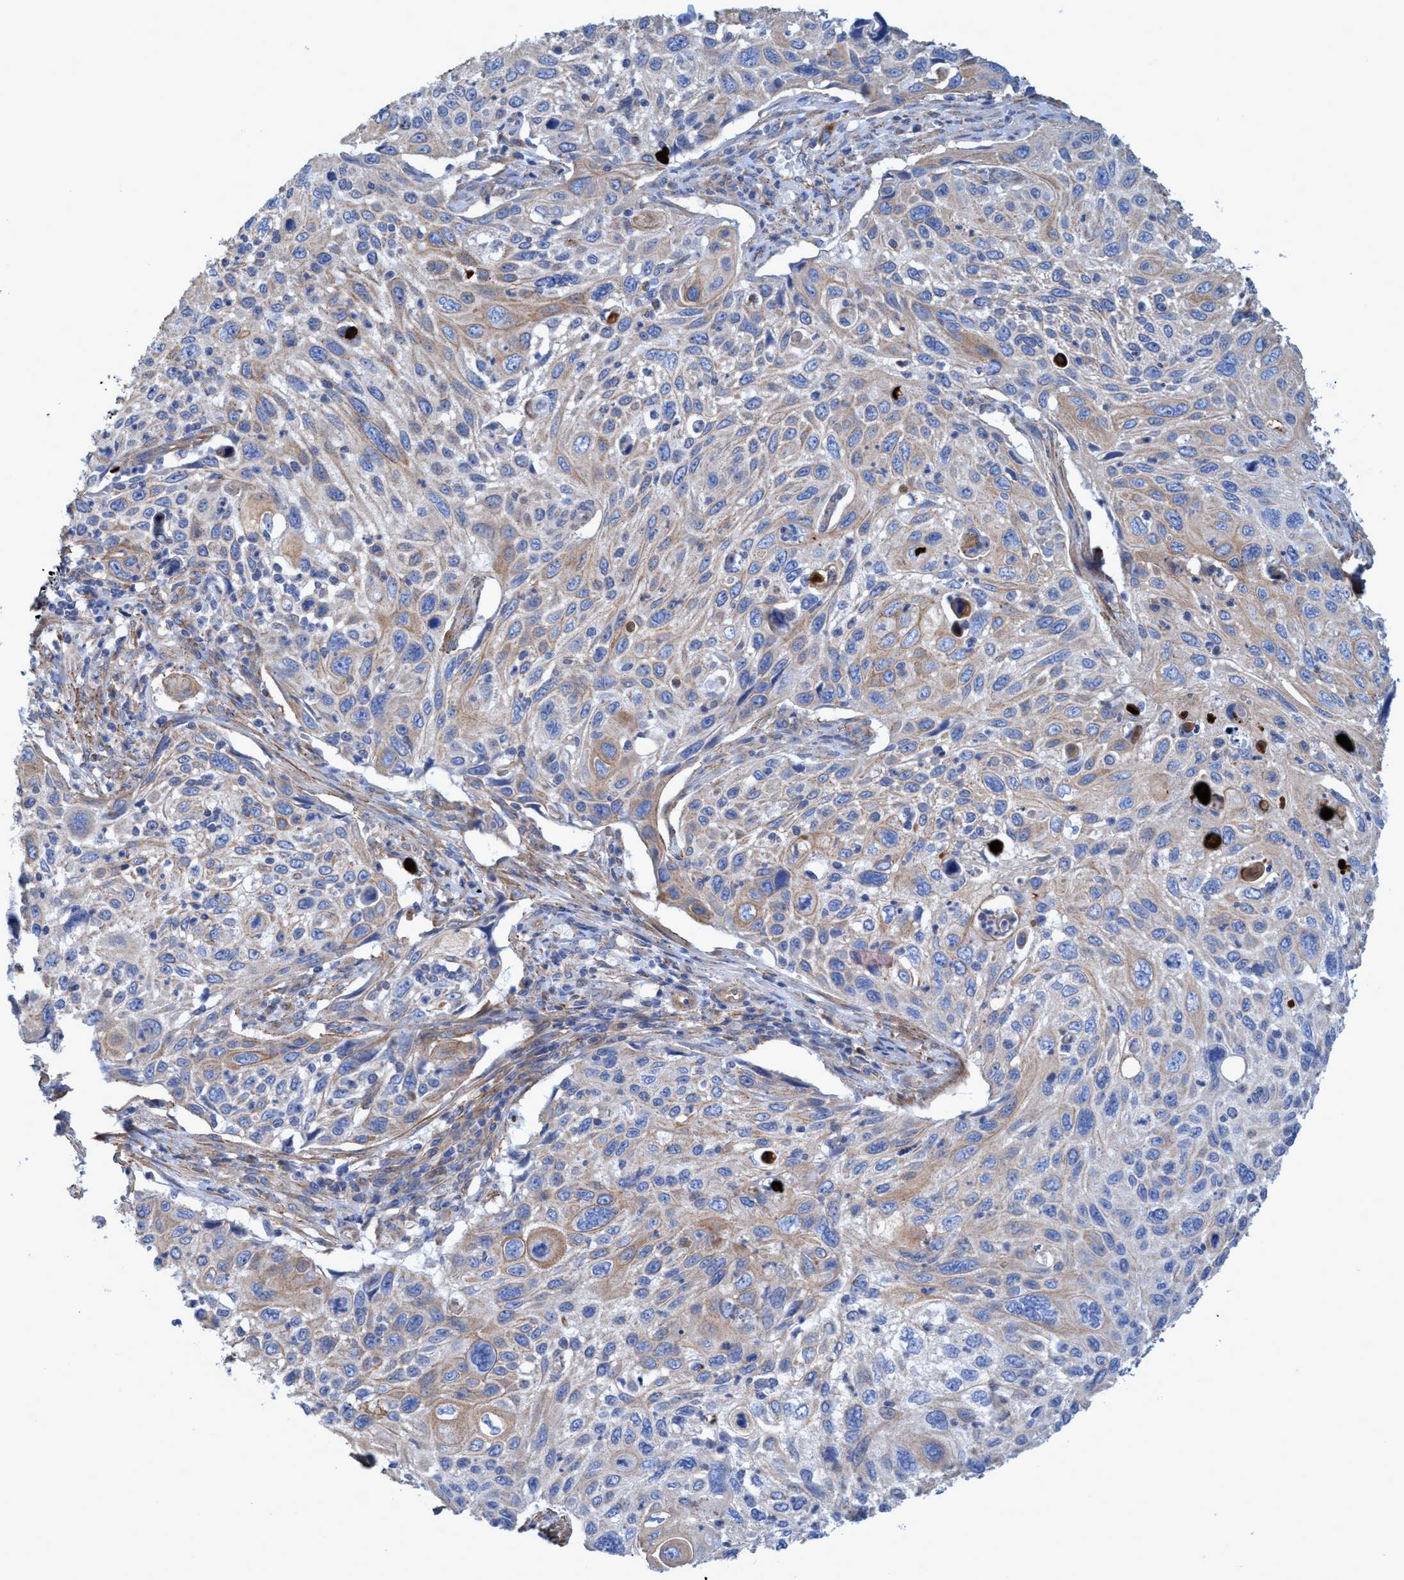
{"staining": {"intensity": "weak", "quantity": ">75%", "location": "cytoplasmic/membranous"}, "tissue": "cervical cancer", "cell_type": "Tumor cells", "image_type": "cancer", "snomed": [{"axis": "morphology", "description": "Squamous cell carcinoma, NOS"}, {"axis": "topography", "description": "Cervix"}], "caption": "Tumor cells display weak cytoplasmic/membranous staining in about >75% of cells in squamous cell carcinoma (cervical).", "gene": "GULP1", "patient": {"sex": "female", "age": 70}}